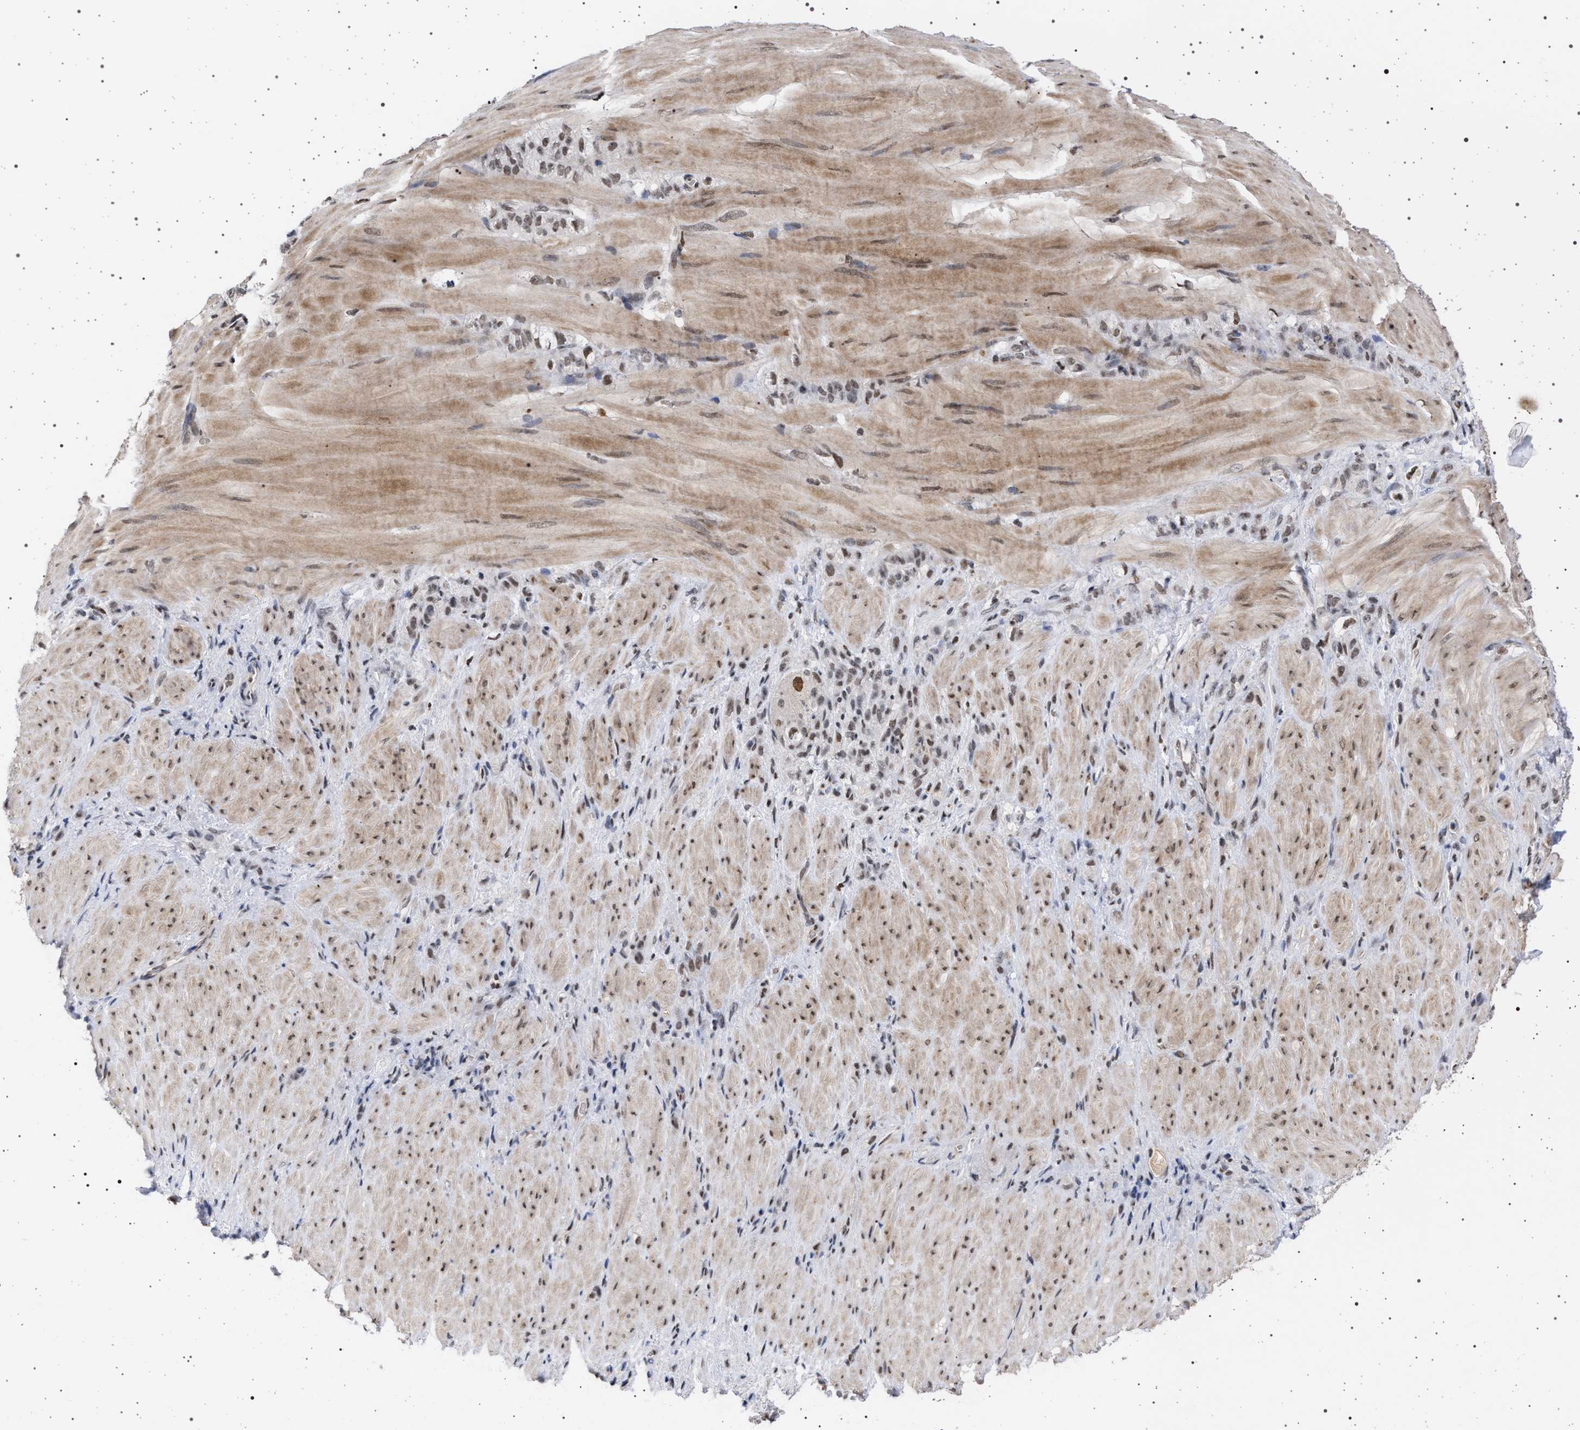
{"staining": {"intensity": "moderate", "quantity": ">75%", "location": "nuclear"}, "tissue": "stomach cancer", "cell_type": "Tumor cells", "image_type": "cancer", "snomed": [{"axis": "morphology", "description": "Normal tissue, NOS"}, {"axis": "morphology", "description": "Adenocarcinoma, NOS"}, {"axis": "topography", "description": "Stomach"}], "caption": "IHC of stomach cancer exhibits medium levels of moderate nuclear positivity in about >75% of tumor cells.", "gene": "PHF12", "patient": {"sex": "male", "age": 82}}